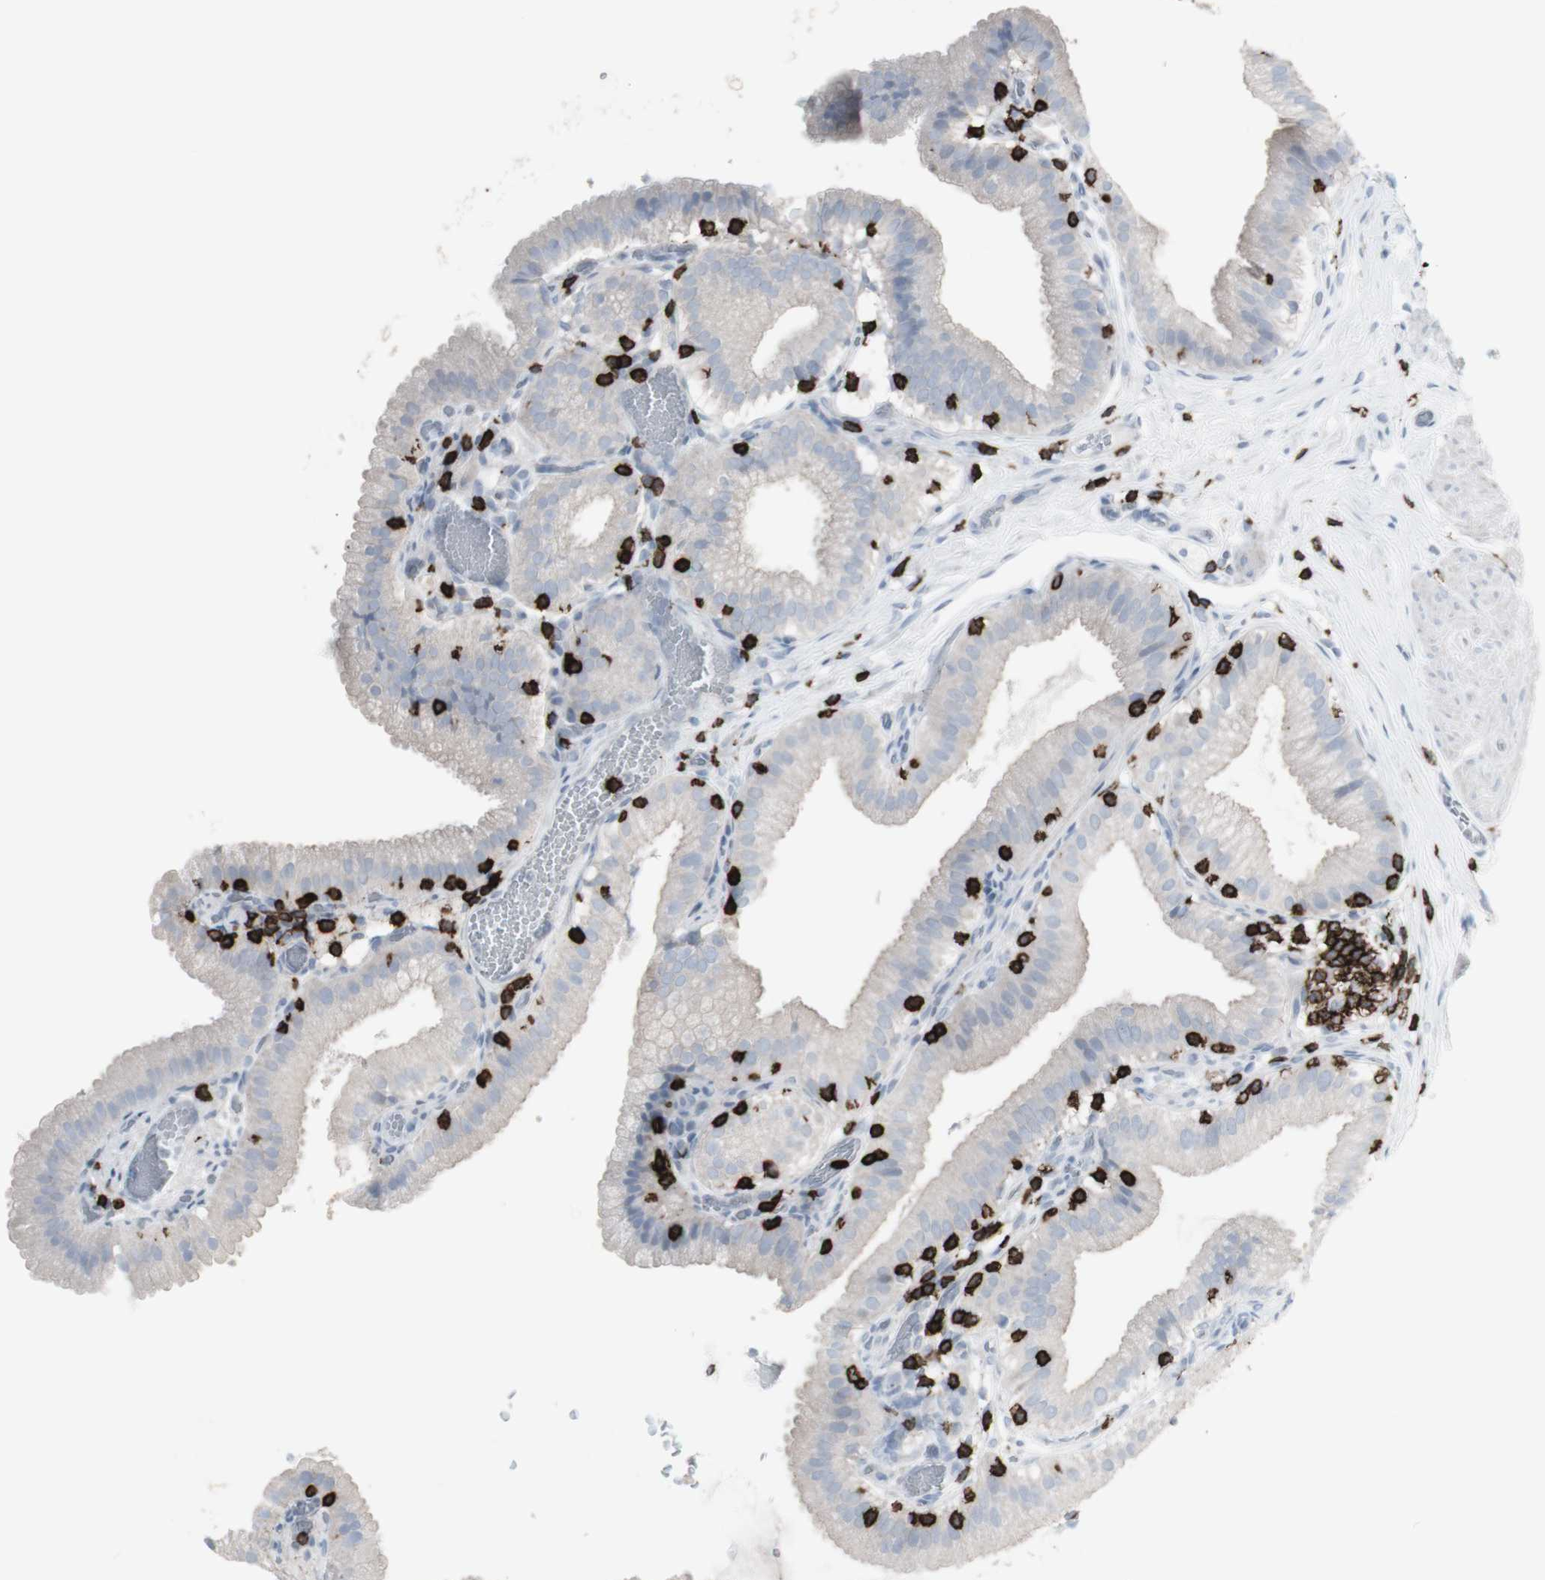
{"staining": {"intensity": "negative", "quantity": "none", "location": "none"}, "tissue": "gallbladder", "cell_type": "Glandular cells", "image_type": "normal", "snomed": [{"axis": "morphology", "description": "Normal tissue, NOS"}, {"axis": "topography", "description": "Gallbladder"}], "caption": "Immunohistochemistry (IHC) of unremarkable gallbladder demonstrates no staining in glandular cells.", "gene": "CD247", "patient": {"sex": "male", "age": 54}}